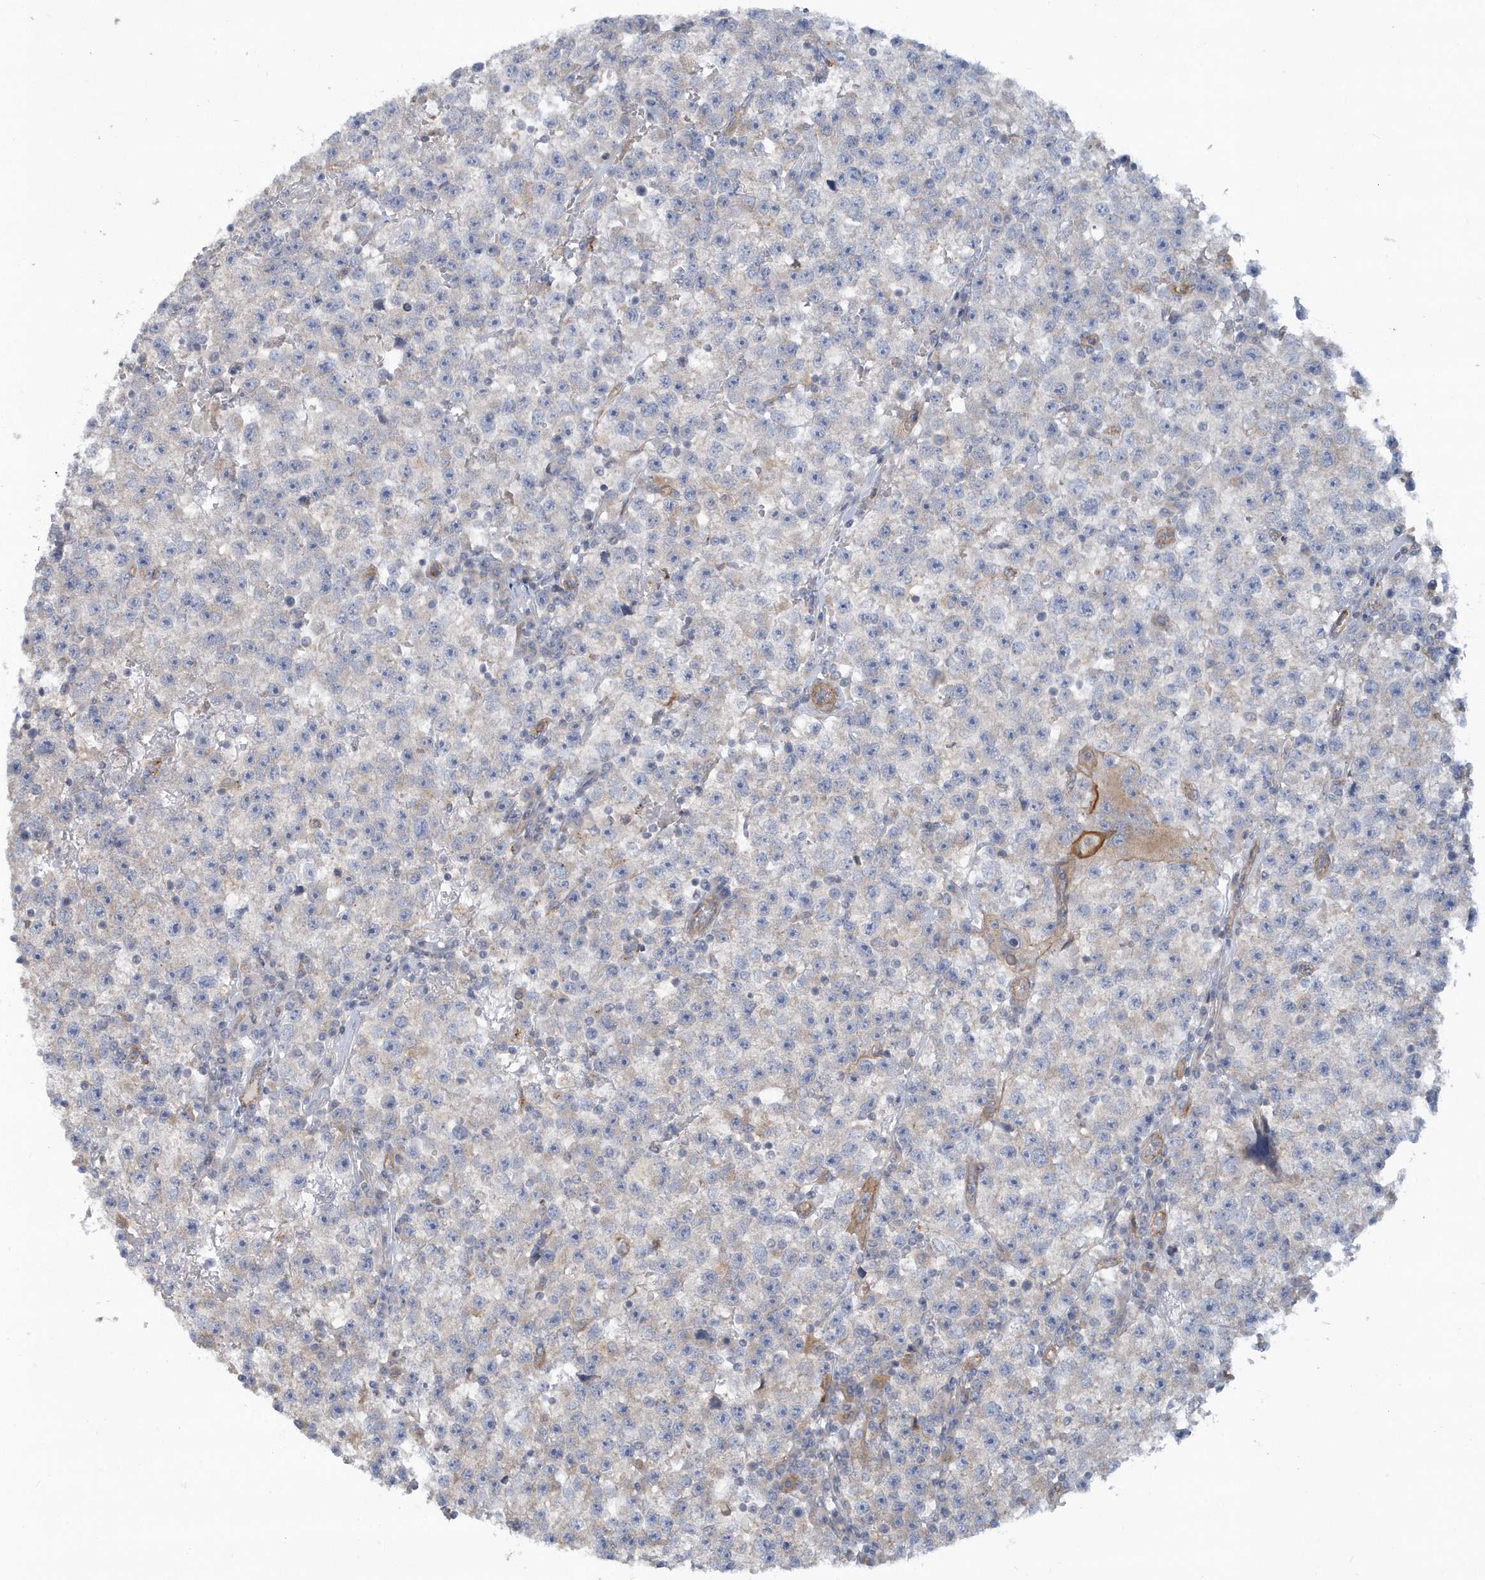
{"staining": {"intensity": "negative", "quantity": "none", "location": "none"}, "tissue": "testis cancer", "cell_type": "Tumor cells", "image_type": "cancer", "snomed": [{"axis": "morphology", "description": "Seminoma, NOS"}, {"axis": "topography", "description": "Testis"}], "caption": "A high-resolution image shows IHC staining of testis cancer, which shows no significant staining in tumor cells. Brightfield microscopy of immunohistochemistry (IHC) stained with DAB (brown) and hematoxylin (blue), captured at high magnification.", "gene": "RAI14", "patient": {"sex": "male", "age": 22}}